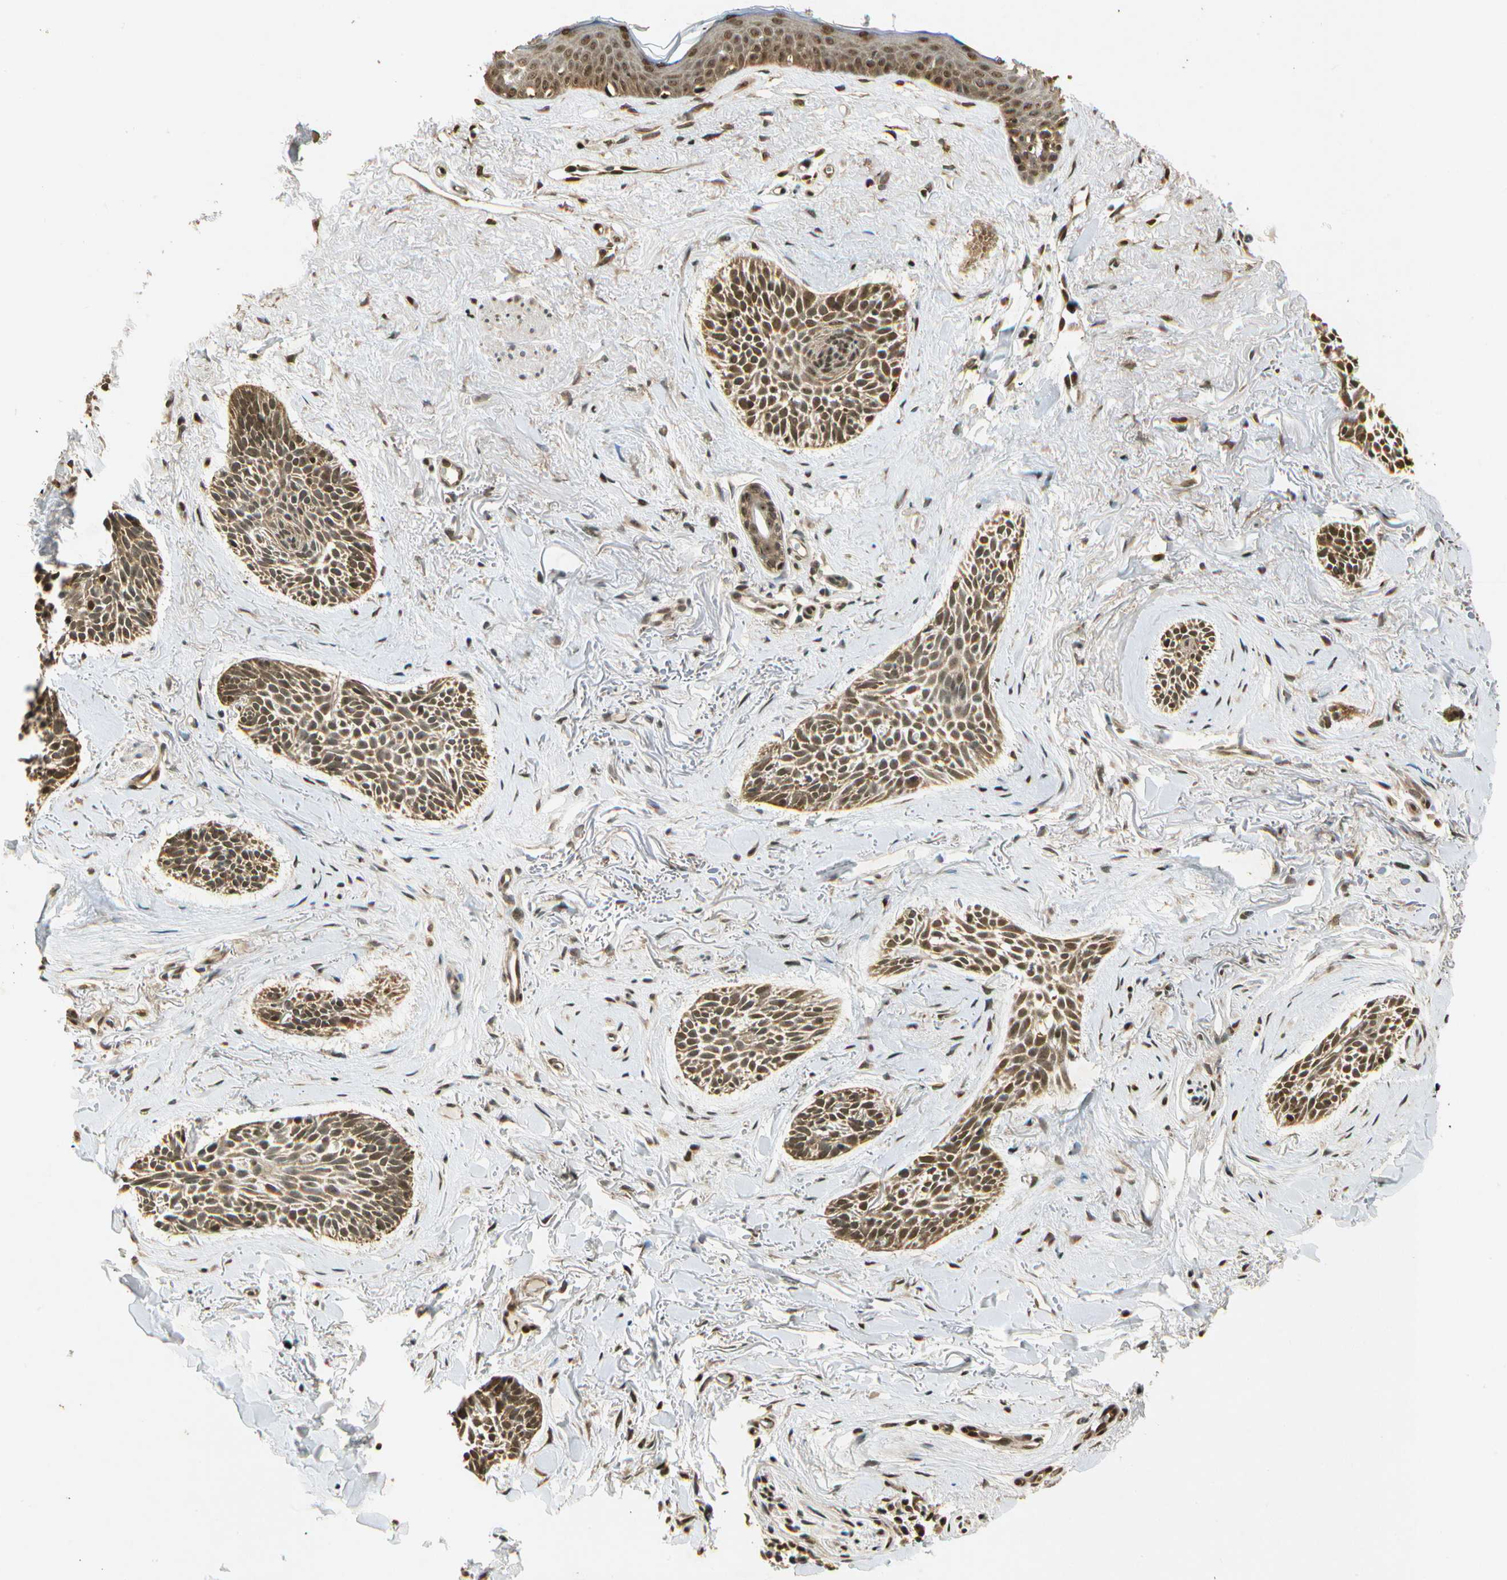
{"staining": {"intensity": "strong", "quantity": ">75%", "location": "cytoplasmic/membranous,nuclear"}, "tissue": "skin cancer", "cell_type": "Tumor cells", "image_type": "cancer", "snomed": [{"axis": "morphology", "description": "Normal tissue, NOS"}, {"axis": "morphology", "description": "Basal cell carcinoma"}, {"axis": "topography", "description": "Skin"}], "caption": "DAB (3,3'-diaminobenzidine) immunohistochemical staining of human skin cancer (basal cell carcinoma) exhibits strong cytoplasmic/membranous and nuclear protein expression in approximately >75% of tumor cells. The protein is shown in brown color, while the nuclei are stained blue.", "gene": "EIF1AX", "patient": {"sex": "female", "age": 84}}